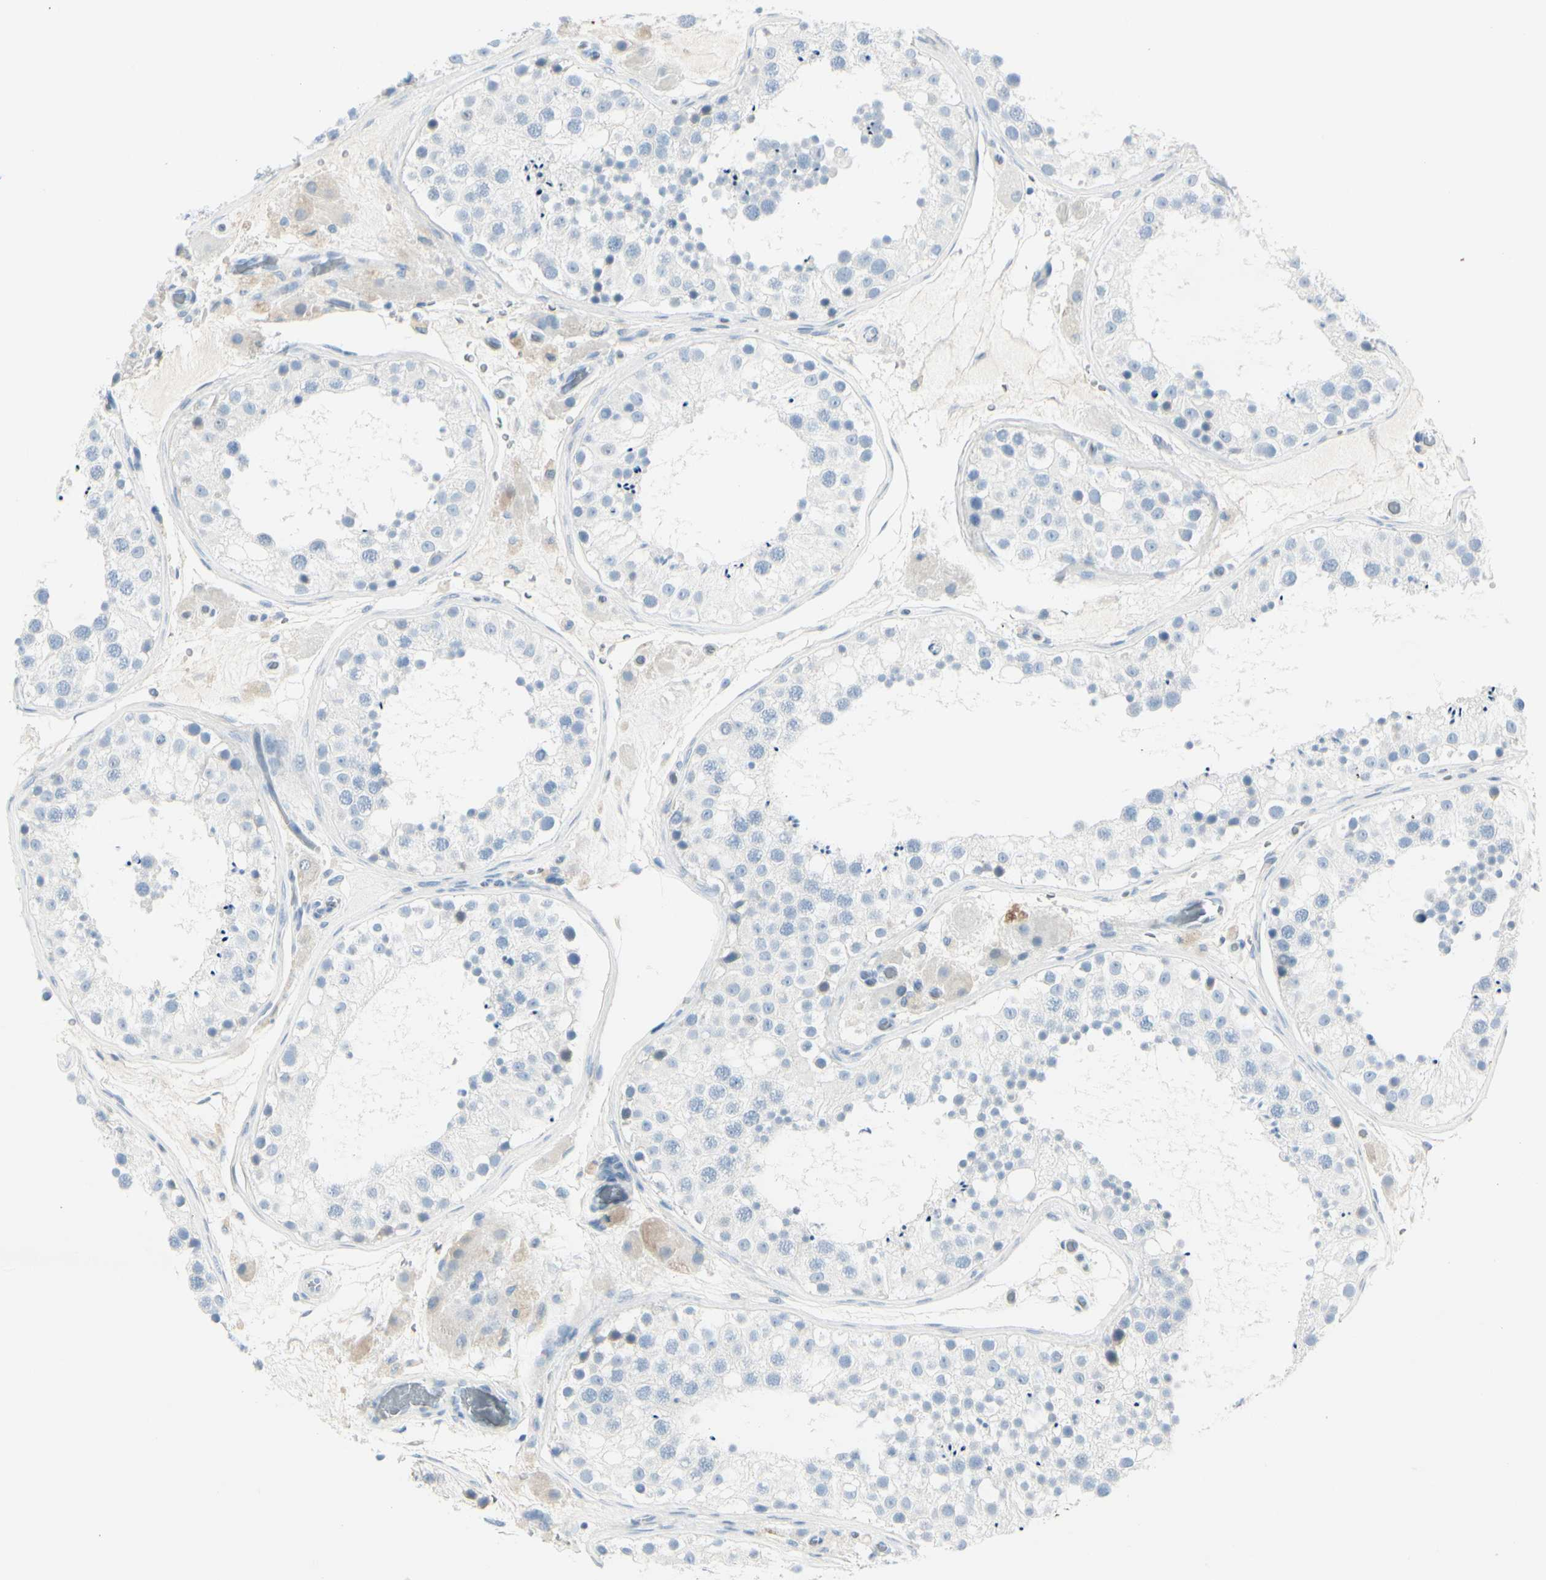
{"staining": {"intensity": "negative", "quantity": "none", "location": "none"}, "tissue": "testis", "cell_type": "Cells in seminiferous ducts", "image_type": "normal", "snomed": [{"axis": "morphology", "description": "Normal tissue, NOS"}, {"axis": "topography", "description": "Testis"}, {"axis": "topography", "description": "Epididymis"}], "caption": "A high-resolution histopathology image shows immunohistochemistry (IHC) staining of unremarkable testis, which exhibits no significant staining in cells in seminiferous ducts.", "gene": "CDHR5", "patient": {"sex": "male", "age": 26}}